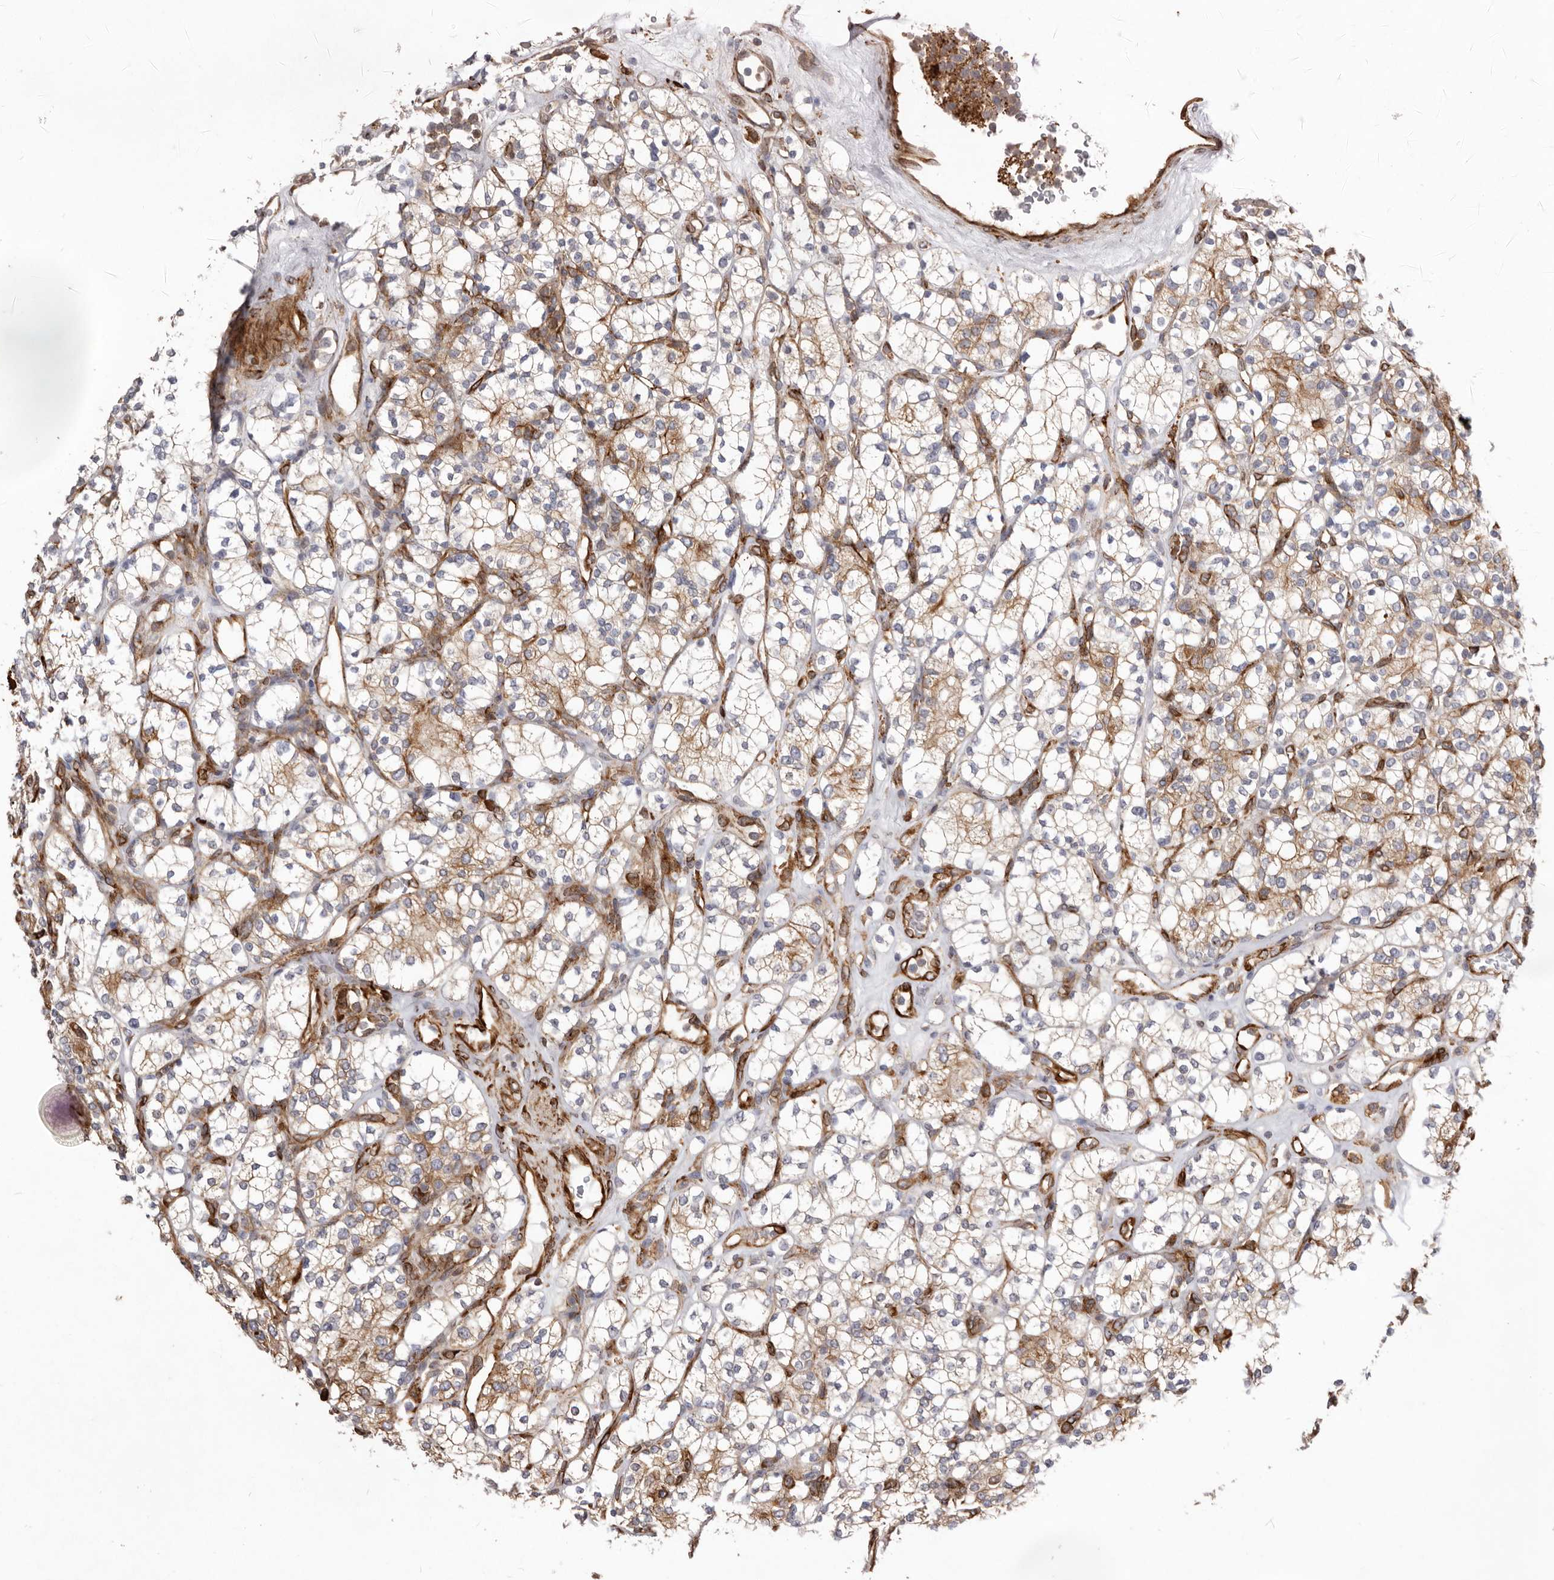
{"staining": {"intensity": "moderate", "quantity": ">75%", "location": "cytoplasmic/membranous"}, "tissue": "renal cancer", "cell_type": "Tumor cells", "image_type": "cancer", "snomed": [{"axis": "morphology", "description": "Adenocarcinoma, NOS"}, {"axis": "topography", "description": "Kidney"}], "caption": "High-magnification brightfield microscopy of renal cancer stained with DAB (brown) and counterstained with hematoxylin (blue). tumor cells exhibit moderate cytoplasmic/membranous staining is seen in approximately>75% of cells.", "gene": "WDTC1", "patient": {"sex": "male", "age": 77}}